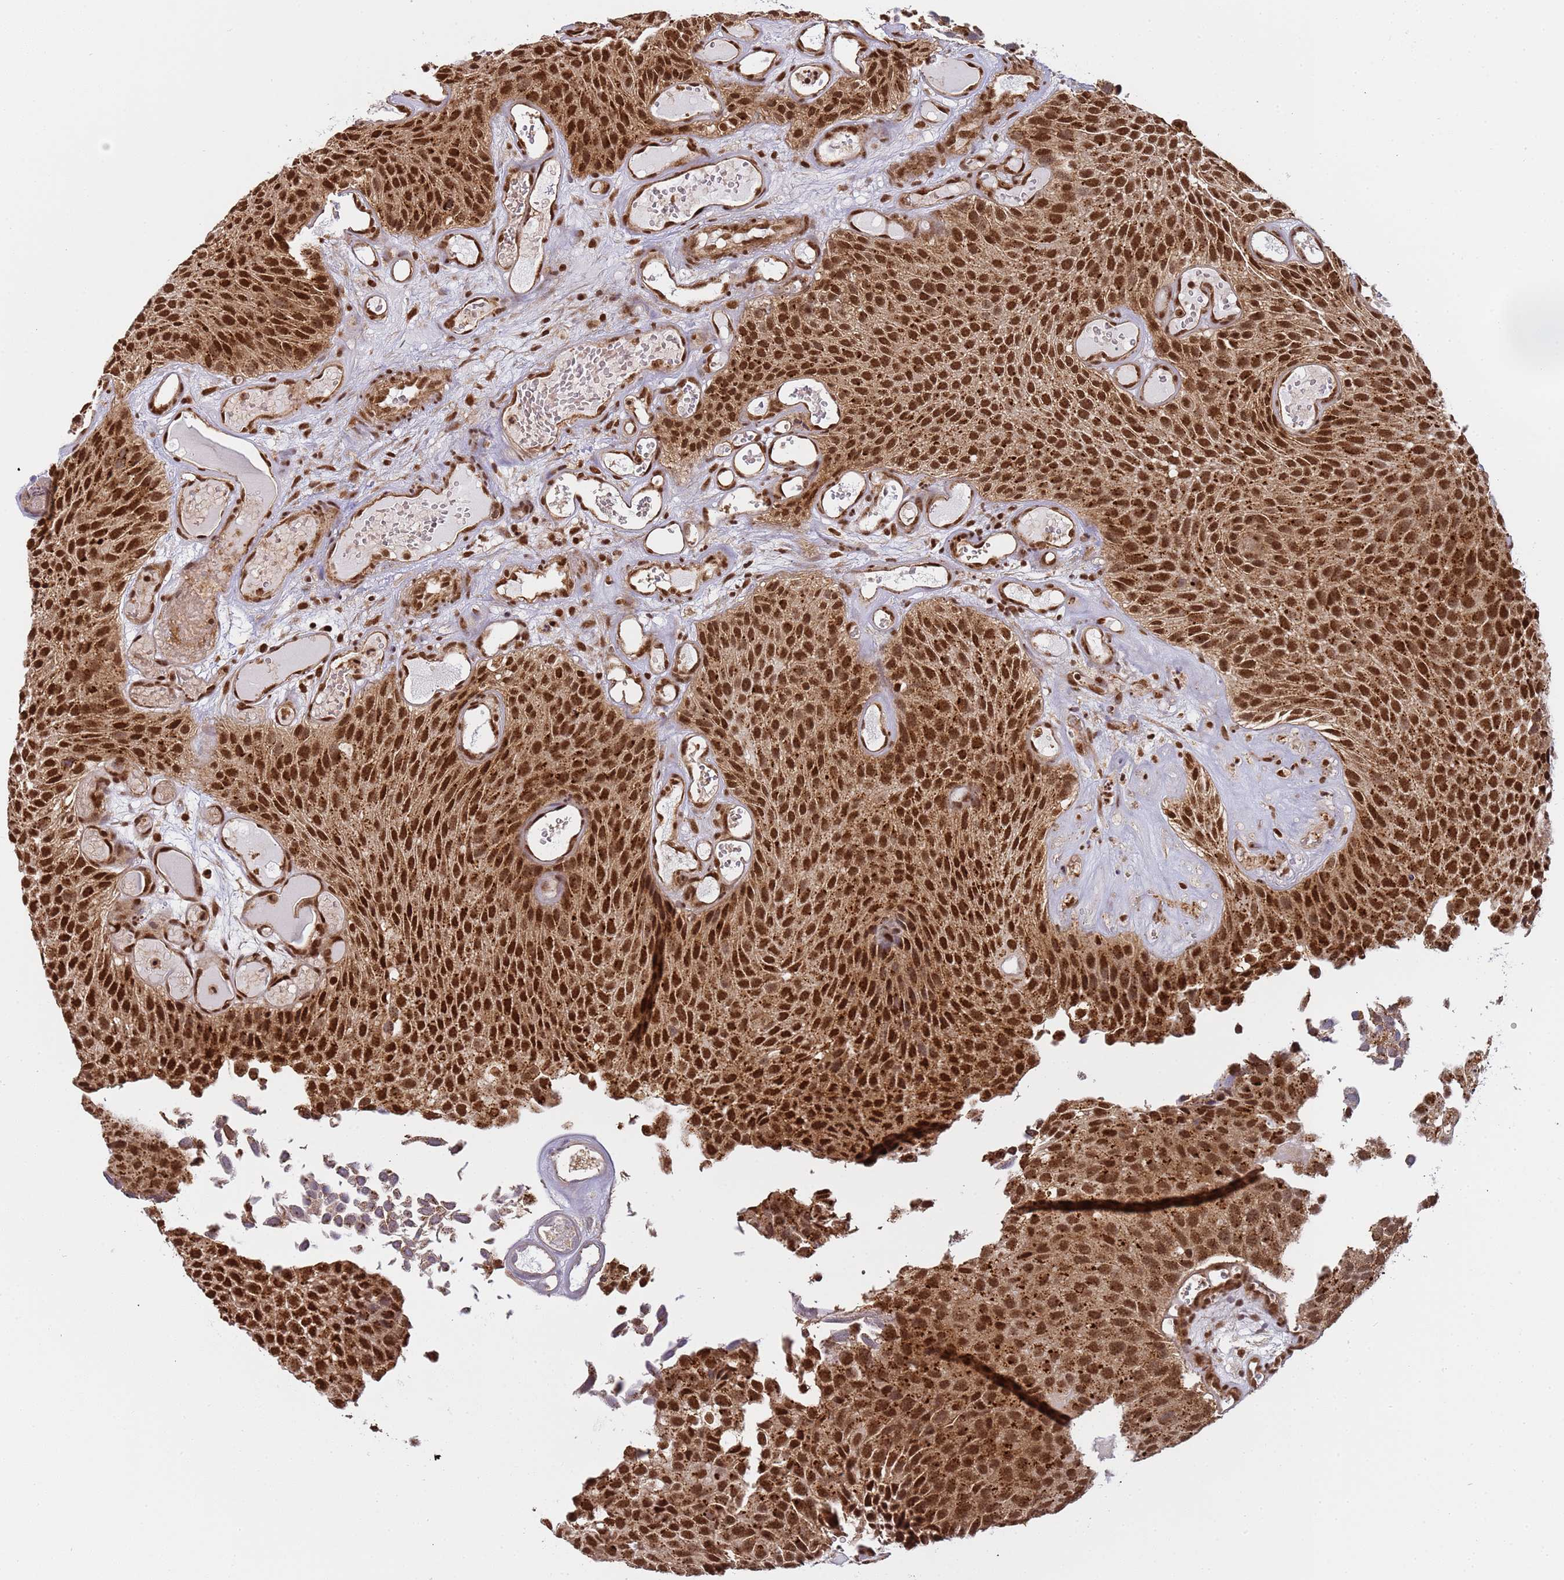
{"staining": {"intensity": "strong", "quantity": ">75%", "location": "cytoplasmic/membranous,nuclear"}, "tissue": "urothelial cancer", "cell_type": "Tumor cells", "image_type": "cancer", "snomed": [{"axis": "morphology", "description": "Urothelial carcinoma, Low grade"}, {"axis": "topography", "description": "Urinary bladder"}], "caption": "Immunohistochemical staining of human urothelial carcinoma (low-grade) reveals high levels of strong cytoplasmic/membranous and nuclear expression in about >75% of tumor cells.", "gene": "EMC2", "patient": {"sex": "male", "age": 89}}